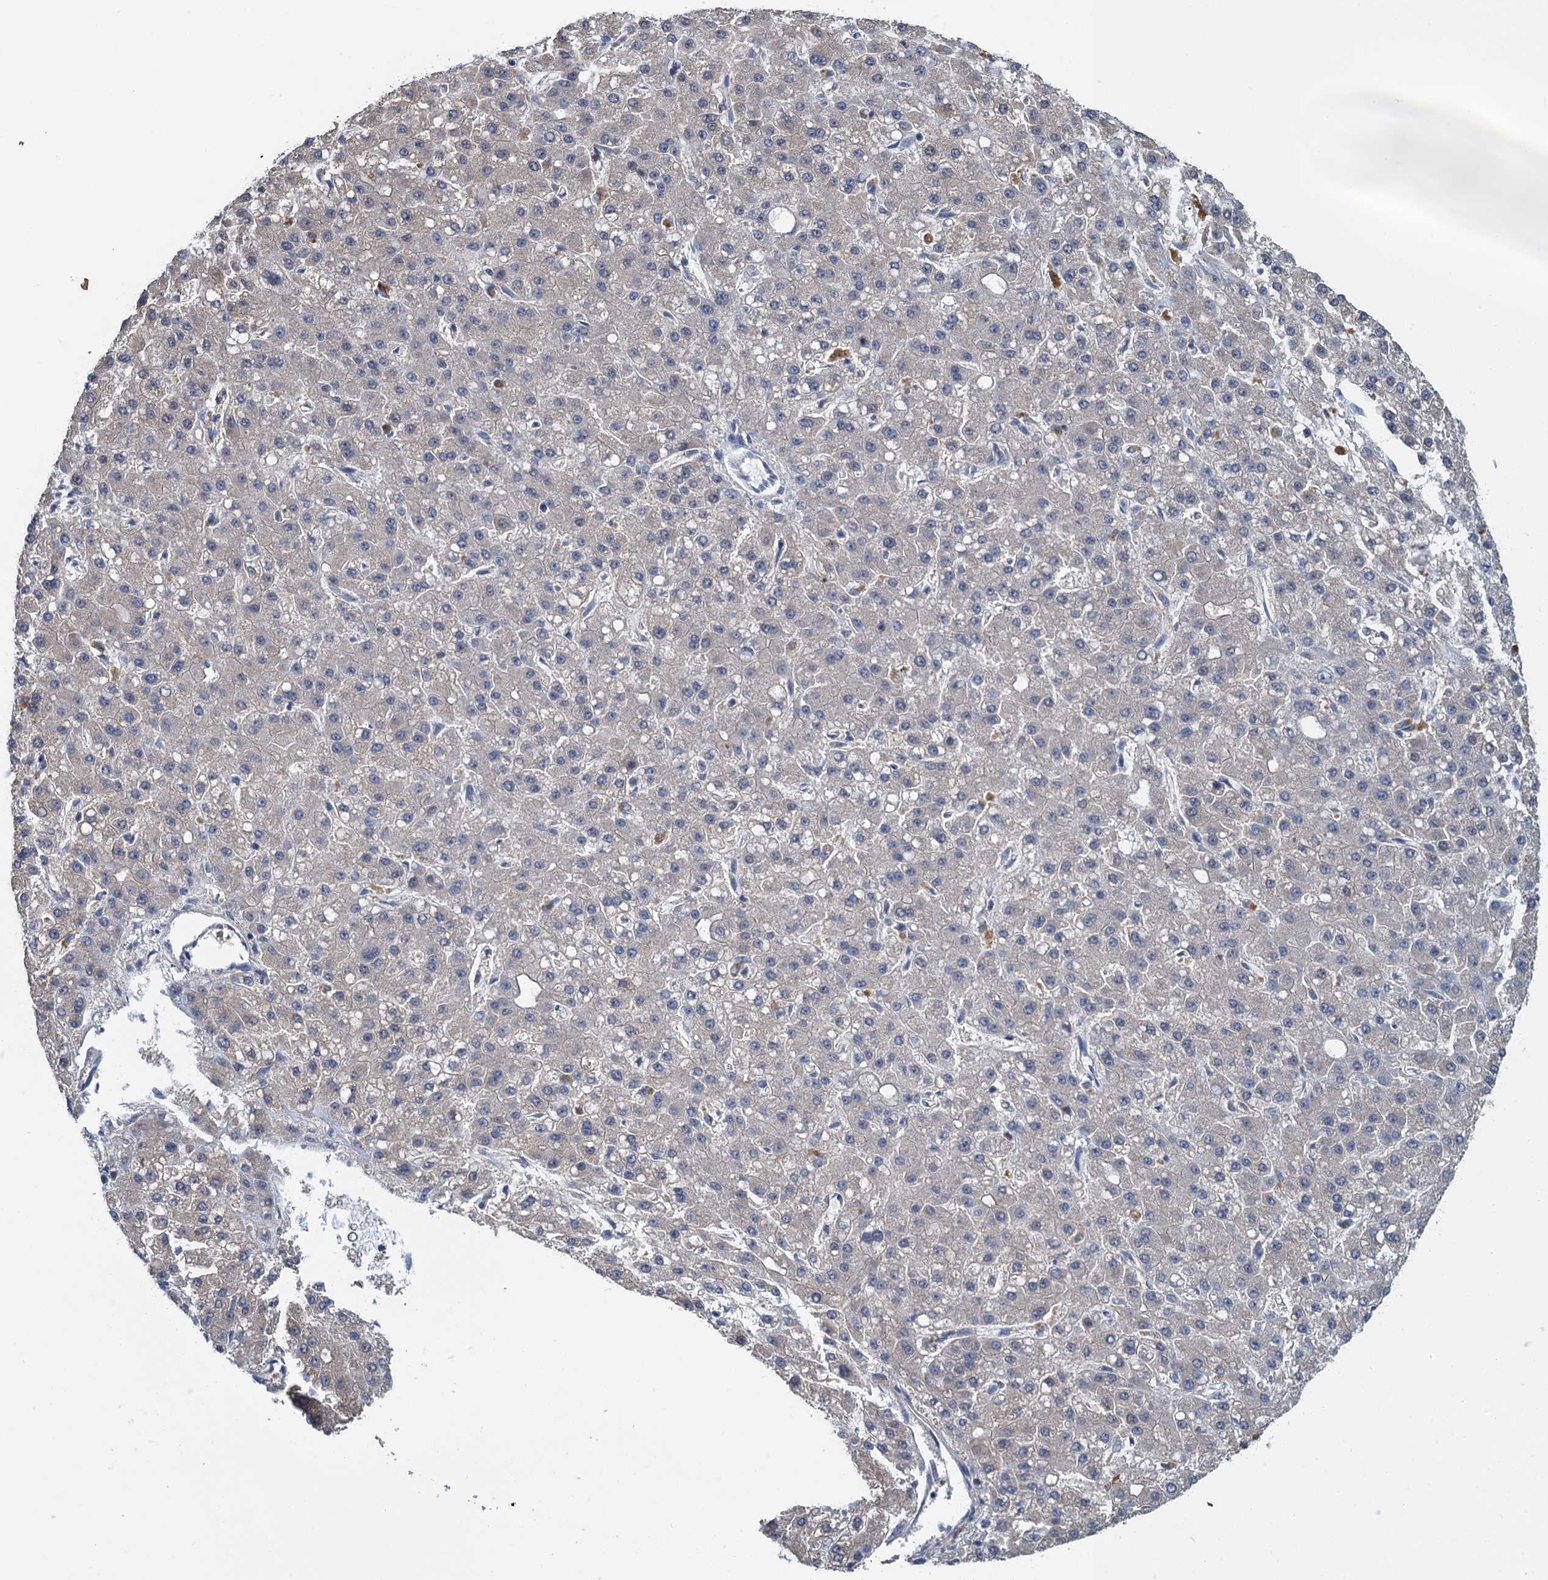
{"staining": {"intensity": "negative", "quantity": "none", "location": "none"}, "tissue": "liver cancer", "cell_type": "Tumor cells", "image_type": "cancer", "snomed": [{"axis": "morphology", "description": "Carcinoma, Hepatocellular, NOS"}, {"axis": "topography", "description": "Liver"}], "caption": "A micrograph of liver hepatocellular carcinoma stained for a protein demonstrates no brown staining in tumor cells.", "gene": "MRFAP1", "patient": {"sex": "male", "age": 67}}